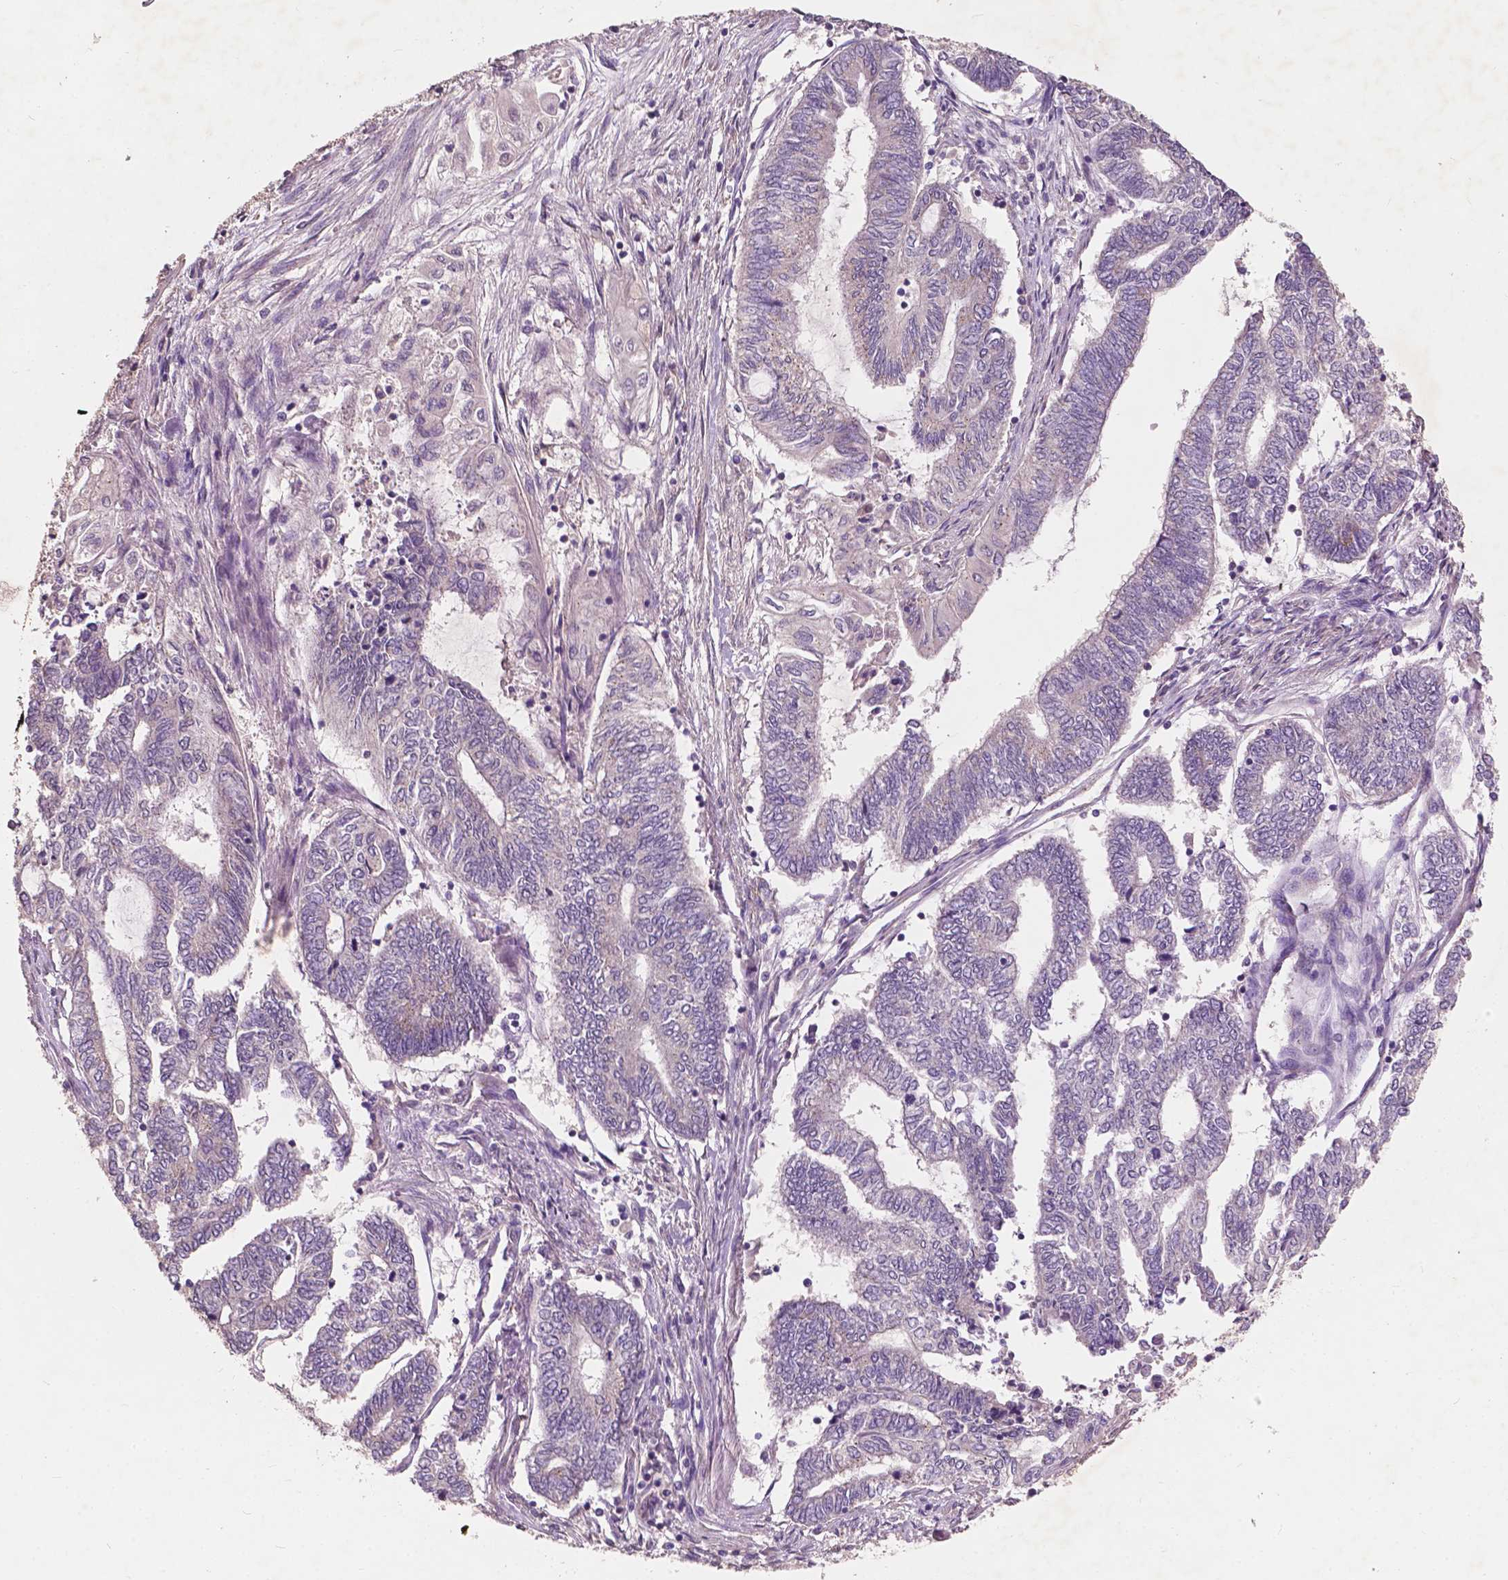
{"staining": {"intensity": "weak", "quantity": "<25%", "location": "cytoplasmic/membranous"}, "tissue": "endometrial cancer", "cell_type": "Tumor cells", "image_type": "cancer", "snomed": [{"axis": "morphology", "description": "Adenocarcinoma, NOS"}, {"axis": "topography", "description": "Uterus"}, {"axis": "topography", "description": "Endometrium"}], "caption": "Immunohistochemistry photomicrograph of neoplastic tissue: endometrial cancer stained with DAB (3,3'-diaminobenzidine) reveals no significant protein expression in tumor cells.", "gene": "CHPT1", "patient": {"sex": "female", "age": 70}}